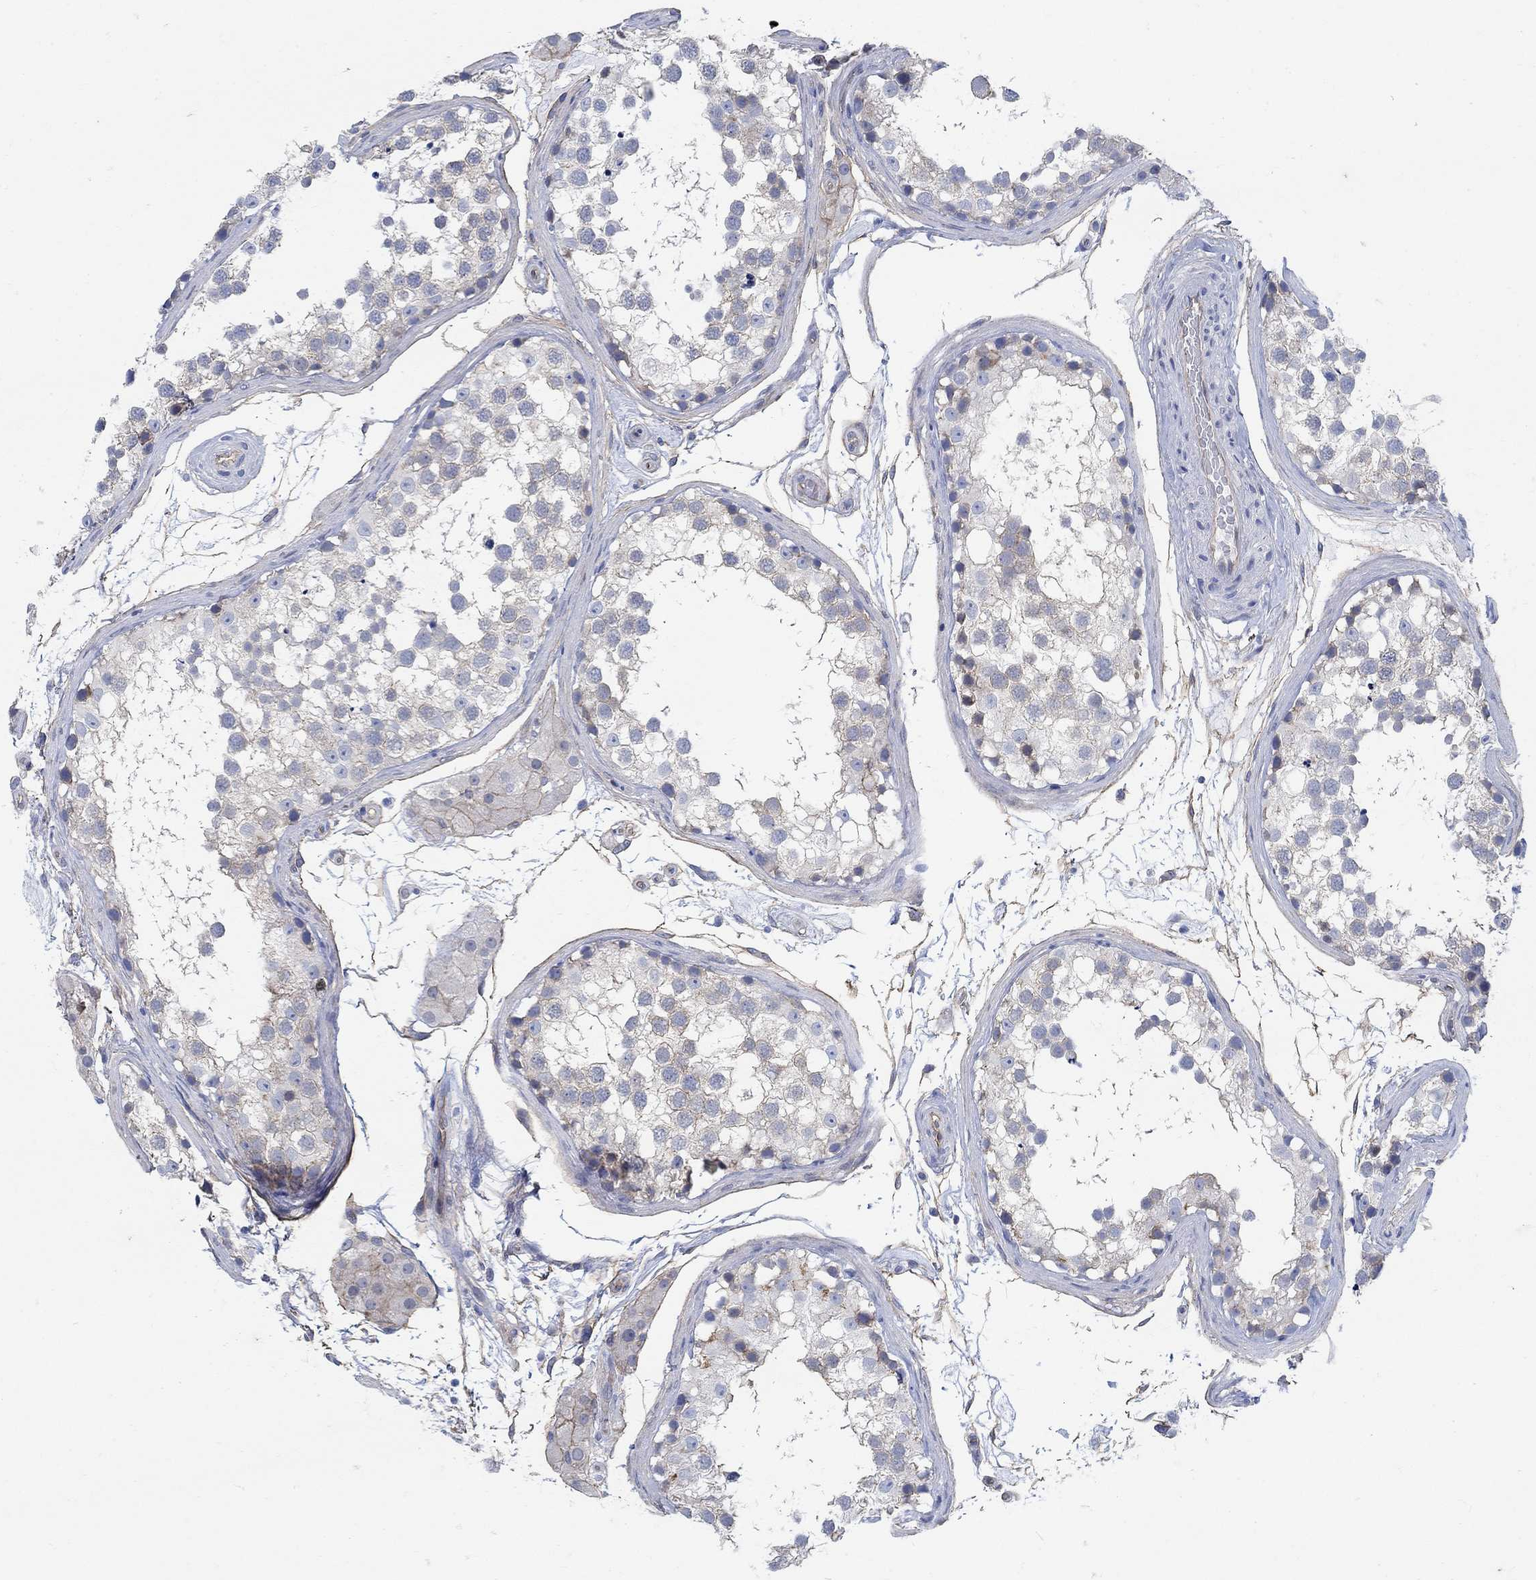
{"staining": {"intensity": "weak", "quantity": "<25%", "location": "cytoplasmic/membranous"}, "tissue": "testis", "cell_type": "Cells in seminiferous ducts", "image_type": "normal", "snomed": [{"axis": "morphology", "description": "Normal tissue, NOS"}, {"axis": "morphology", "description": "Seminoma, NOS"}, {"axis": "topography", "description": "Testis"}], "caption": "IHC image of benign testis stained for a protein (brown), which displays no staining in cells in seminiferous ducts. Brightfield microscopy of immunohistochemistry (IHC) stained with DAB (3,3'-diaminobenzidine) (brown) and hematoxylin (blue), captured at high magnification.", "gene": "TMEM198", "patient": {"sex": "male", "age": 65}}